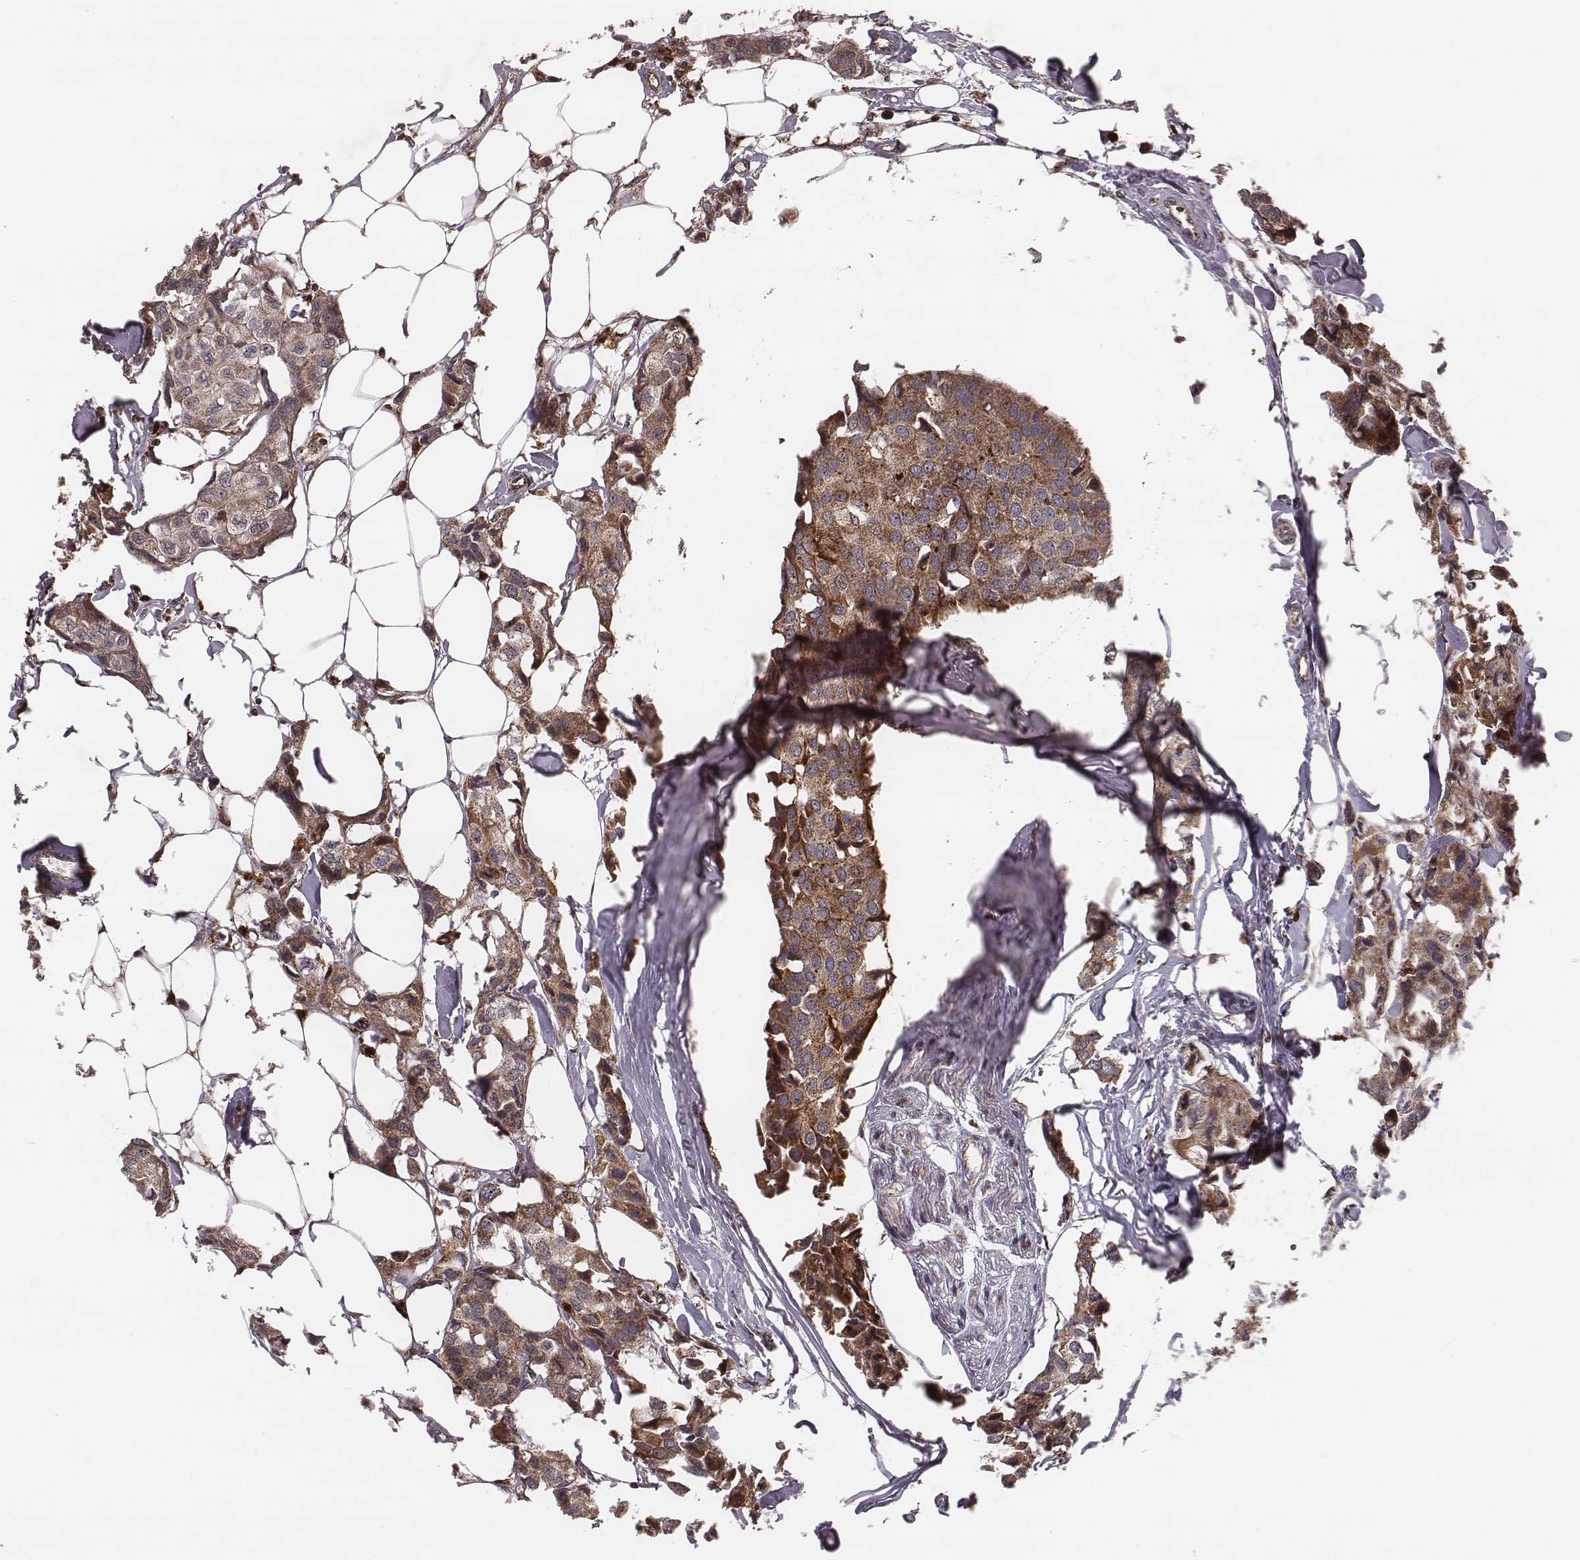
{"staining": {"intensity": "moderate", "quantity": ">75%", "location": "cytoplasmic/membranous"}, "tissue": "breast cancer", "cell_type": "Tumor cells", "image_type": "cancer", "snomed": [{"axis": "morphology", "description": "Duct carcinoma"}, {"axis": "topography", "description": "Breast"}], "caption": "Human breast cancer stained with a brown dye exhibits moderate cytoplasmic/membranous positive positivity in about >75% of tumor cells.", "gene": "ZDHHC21", "patient": {"sex": "female", "age": 80}}